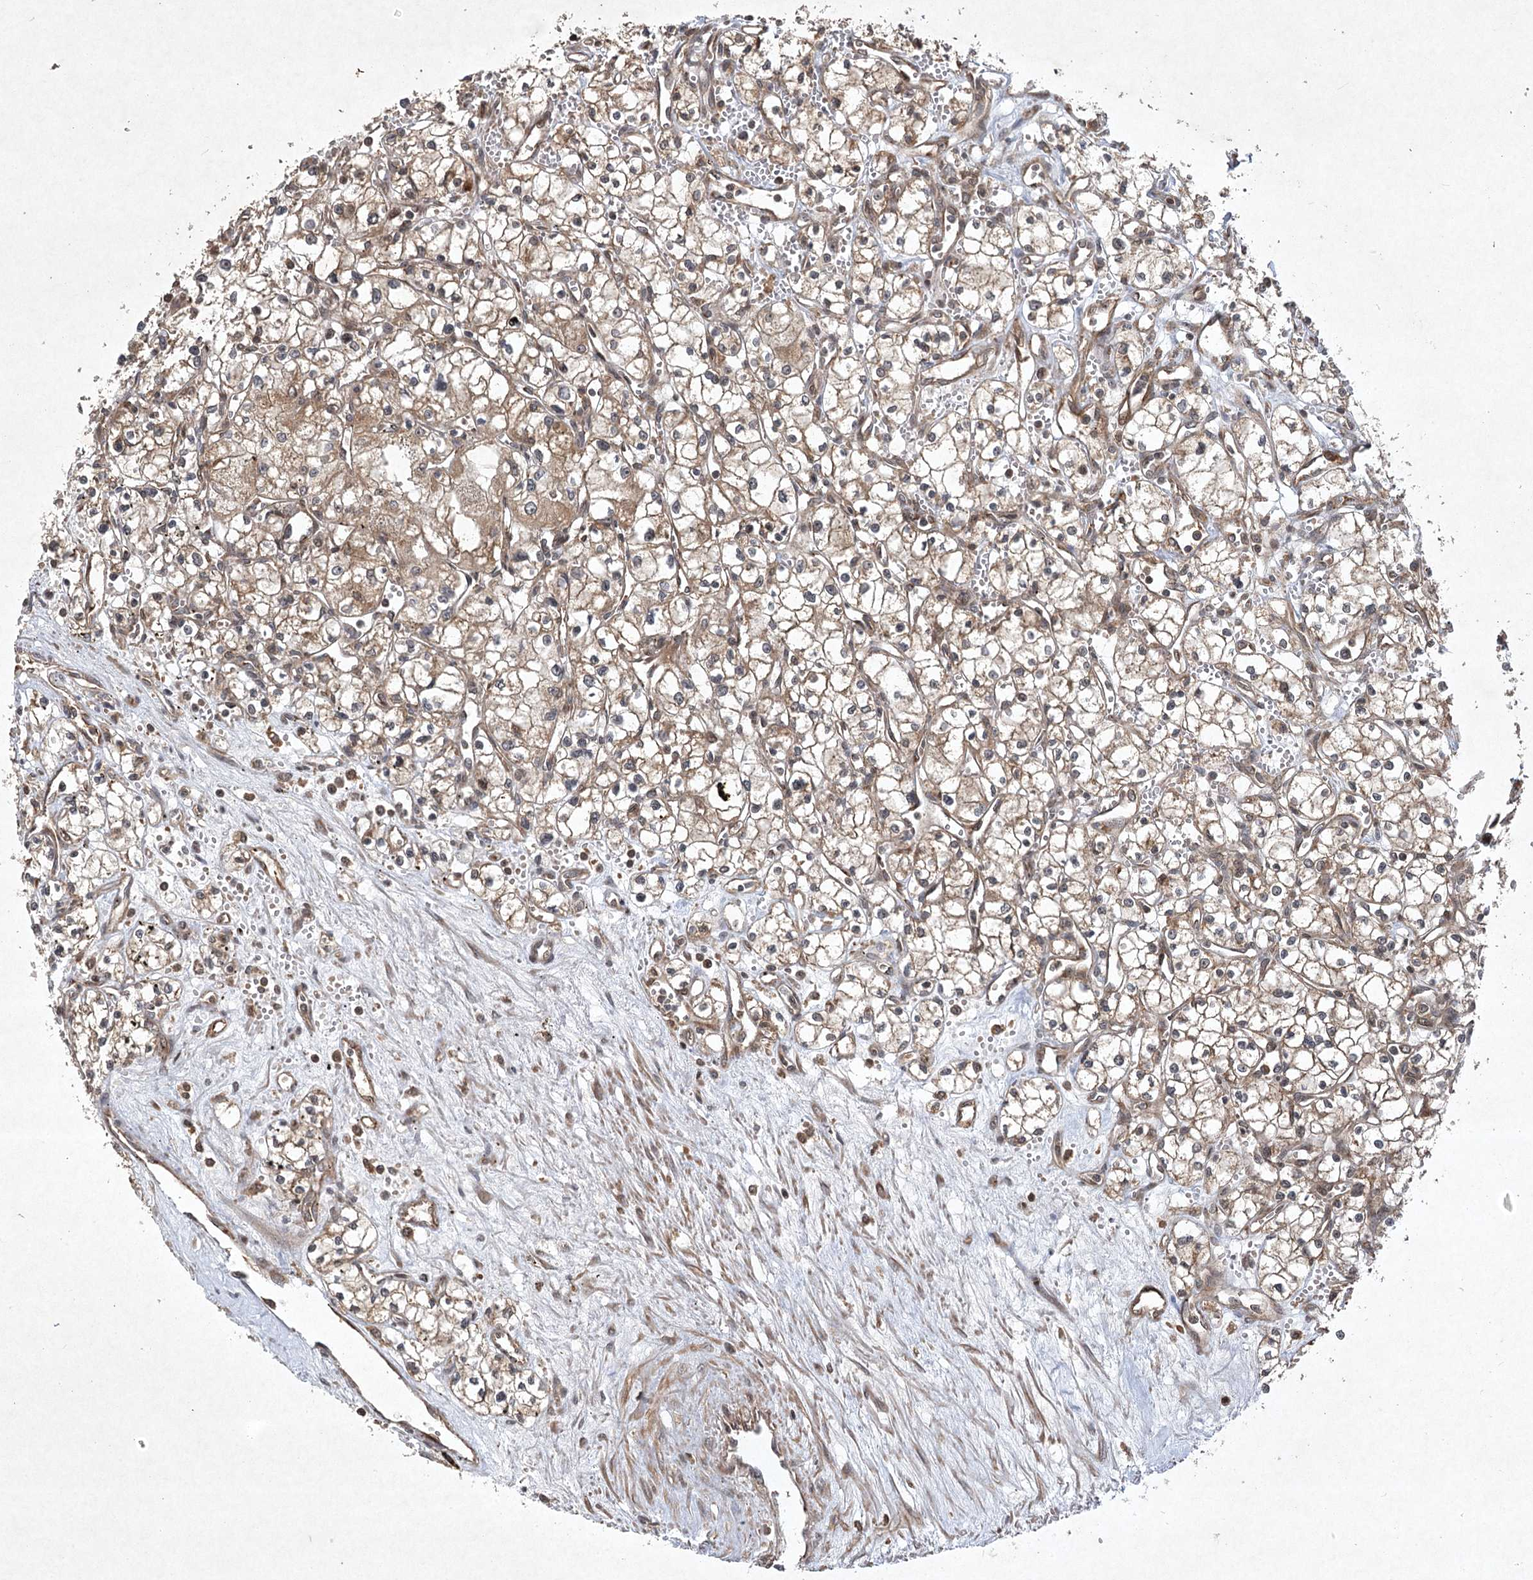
{"staining": {"intensity": "weak", "quantity": ">75%", "location": "cytoplasmic/membranous"}, "tissue": "renal cancer", "cell_type": "Tumor cells", "image_type": "cancer", "snomed": [{"axis": "morphology", "description": "Adenocarcinoma, NOS"}, {"axis": "topography", "description": "Kidney"}], "caption": "Immunohistochemical staining of human renal adenocarcinoma demonstrates low levels of weak cytoplasmic/membranous expression in approximately >75% of tumor cells.", "gene": "INSIG2", "patient": {"sex": "male", "age": 59}}